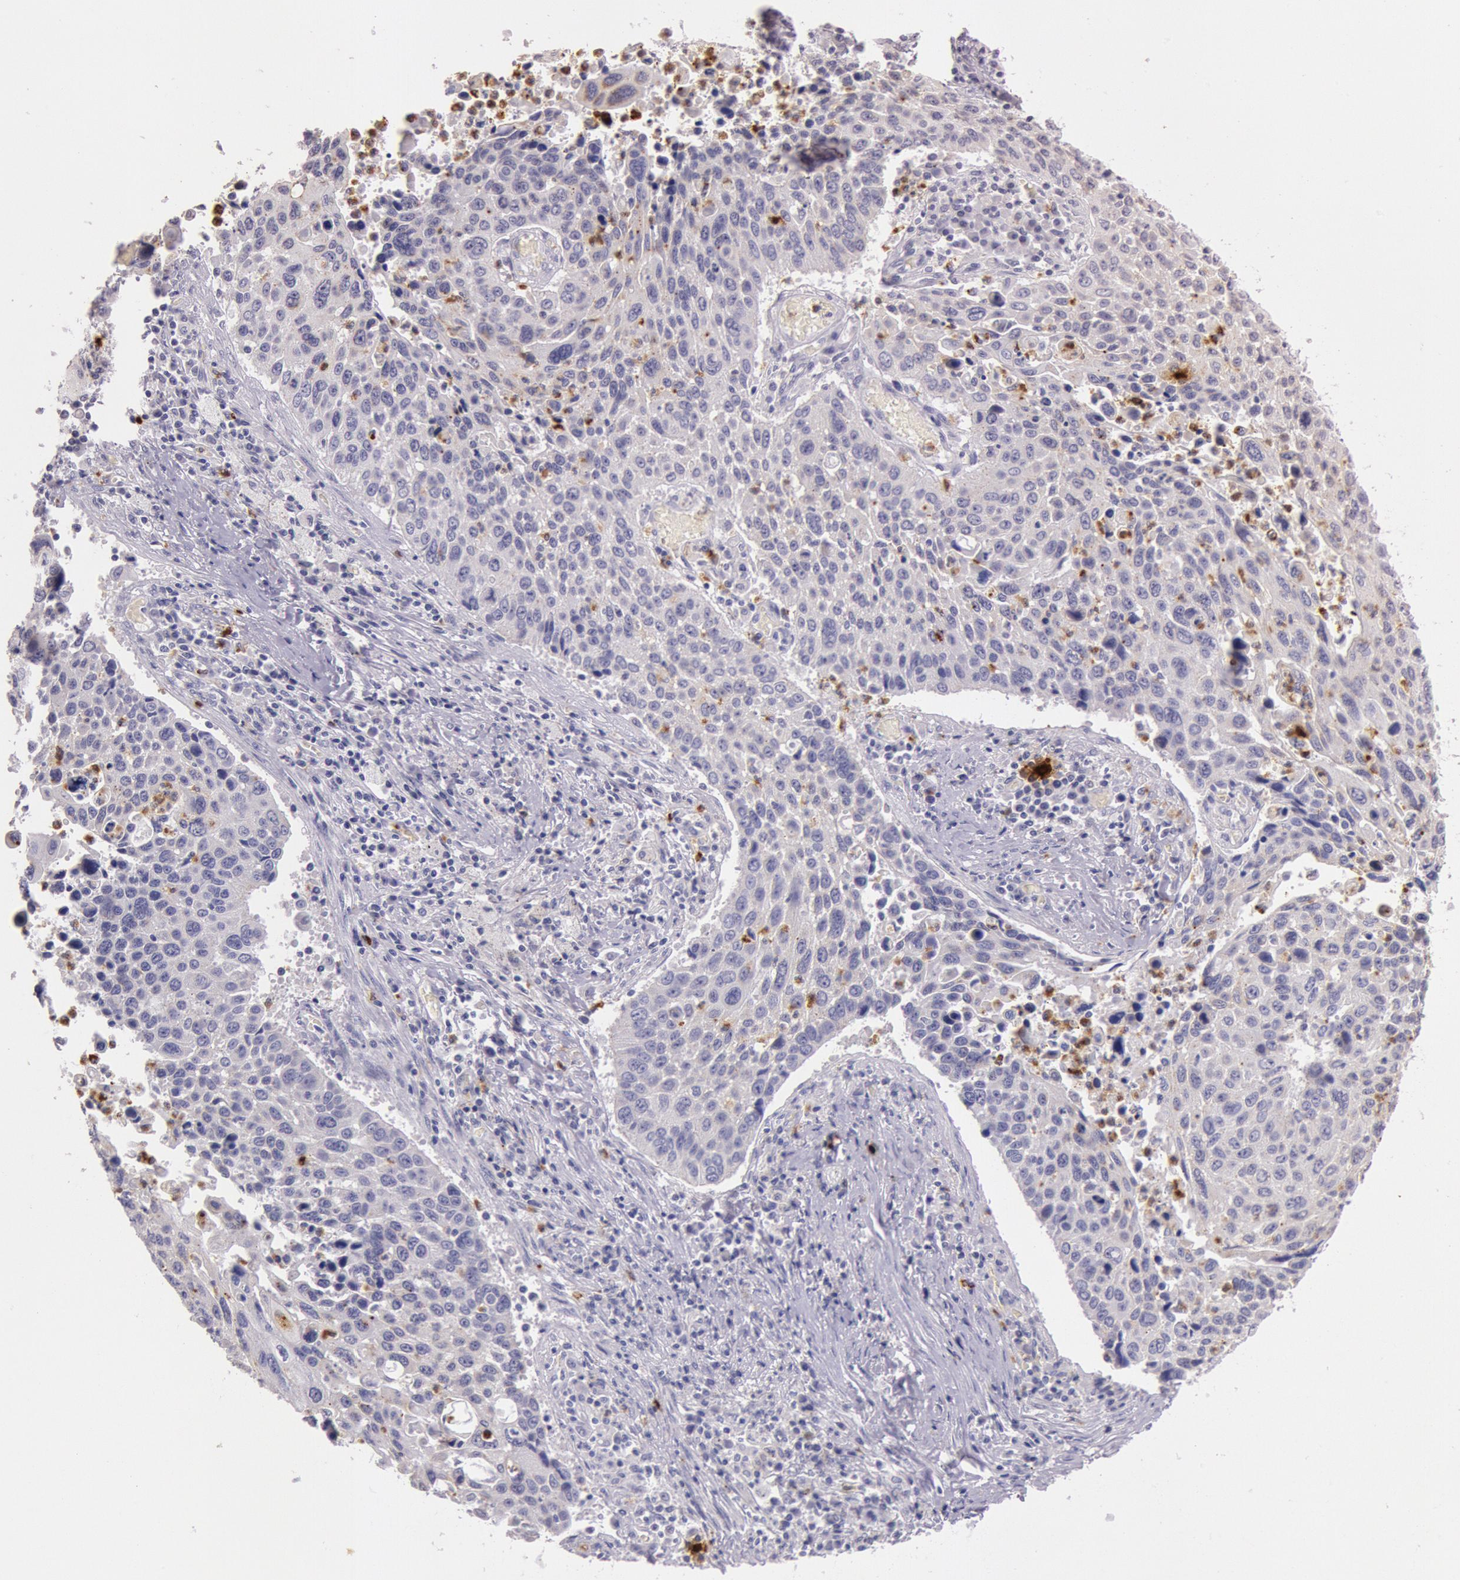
{"staining": {"intensity": "negative", "quantity": "none", "location": "none"}, "tissue": "lung cancer", "cell_type": "Tumor cells", "image_type": "cancer", "snomed": [{"axis": "morphology", "description": "Squamous cell carcinoma, NOS"}, {"axis": "topography", "description": "Lung"}], "caption": "An immunohistochemistry micrograph of lung squamous cell carcinoma is shown. There is no staining in tumor cells of lung squamous cell carcinoma.", "gene": "KDM6A", "patient": {"sex": "male", "age": 68}}